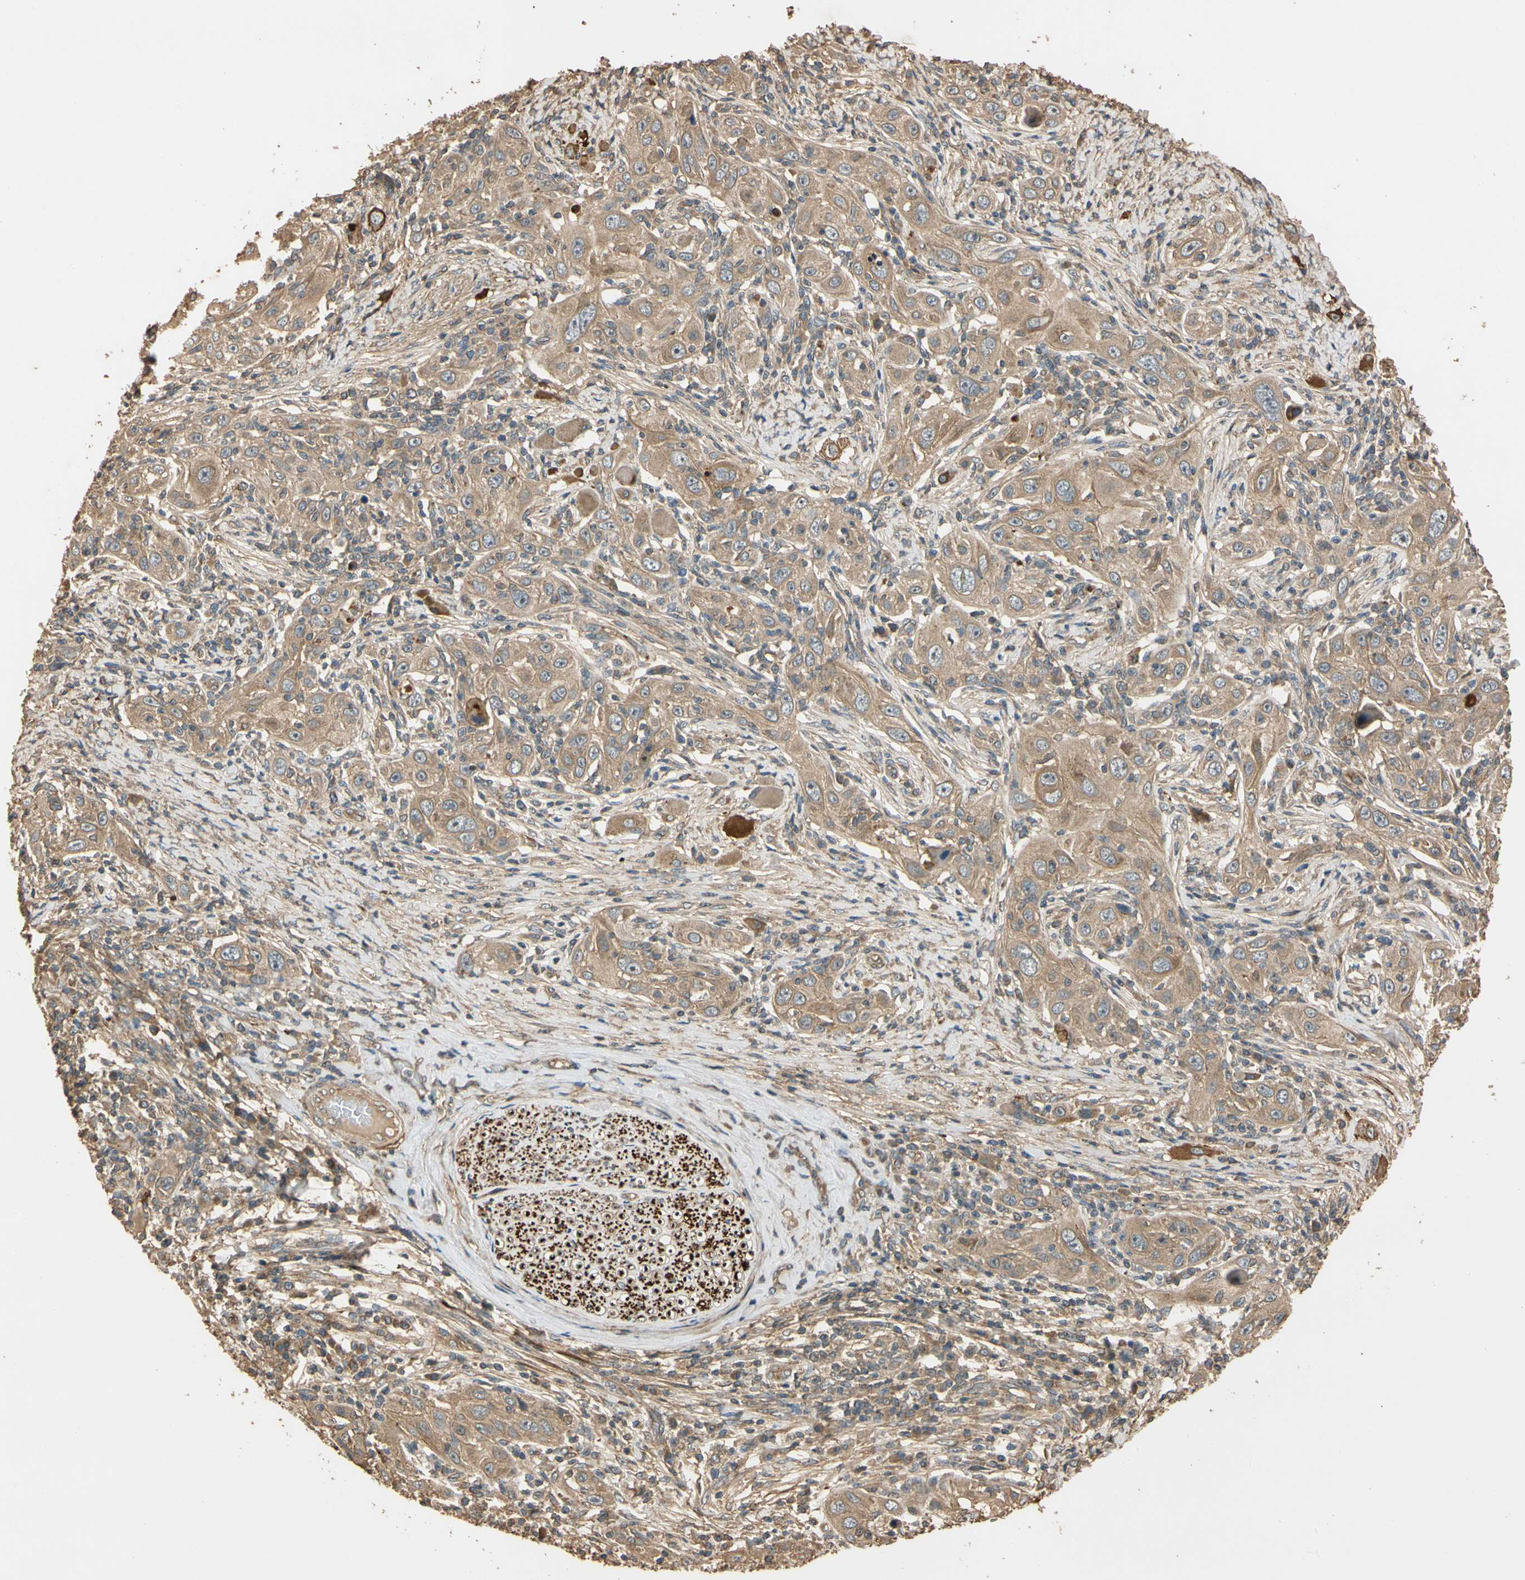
{"staining": {"intensity": "moderate", "quantity": ">75%", "location": "cytoplasmic/membranous"}, "tissue": "skin cancer", "cell_type": "Tumor cells", "image_type": "cancer", "snomed": [{"axis": "morphology", "description": "Squamous cell carcinoma, NOS"}, {"axis": "topography", "description": "Skin"}], "caption": "Moderate cytoplasmic/membranous expression for a protein is identified in approximately >75% of tumor cells of squamous cell carcinoma (skin) using immunohistochemistry (IHC).", "gene": "MGRN1", "patient": {"sex": "female", "age": 88}}